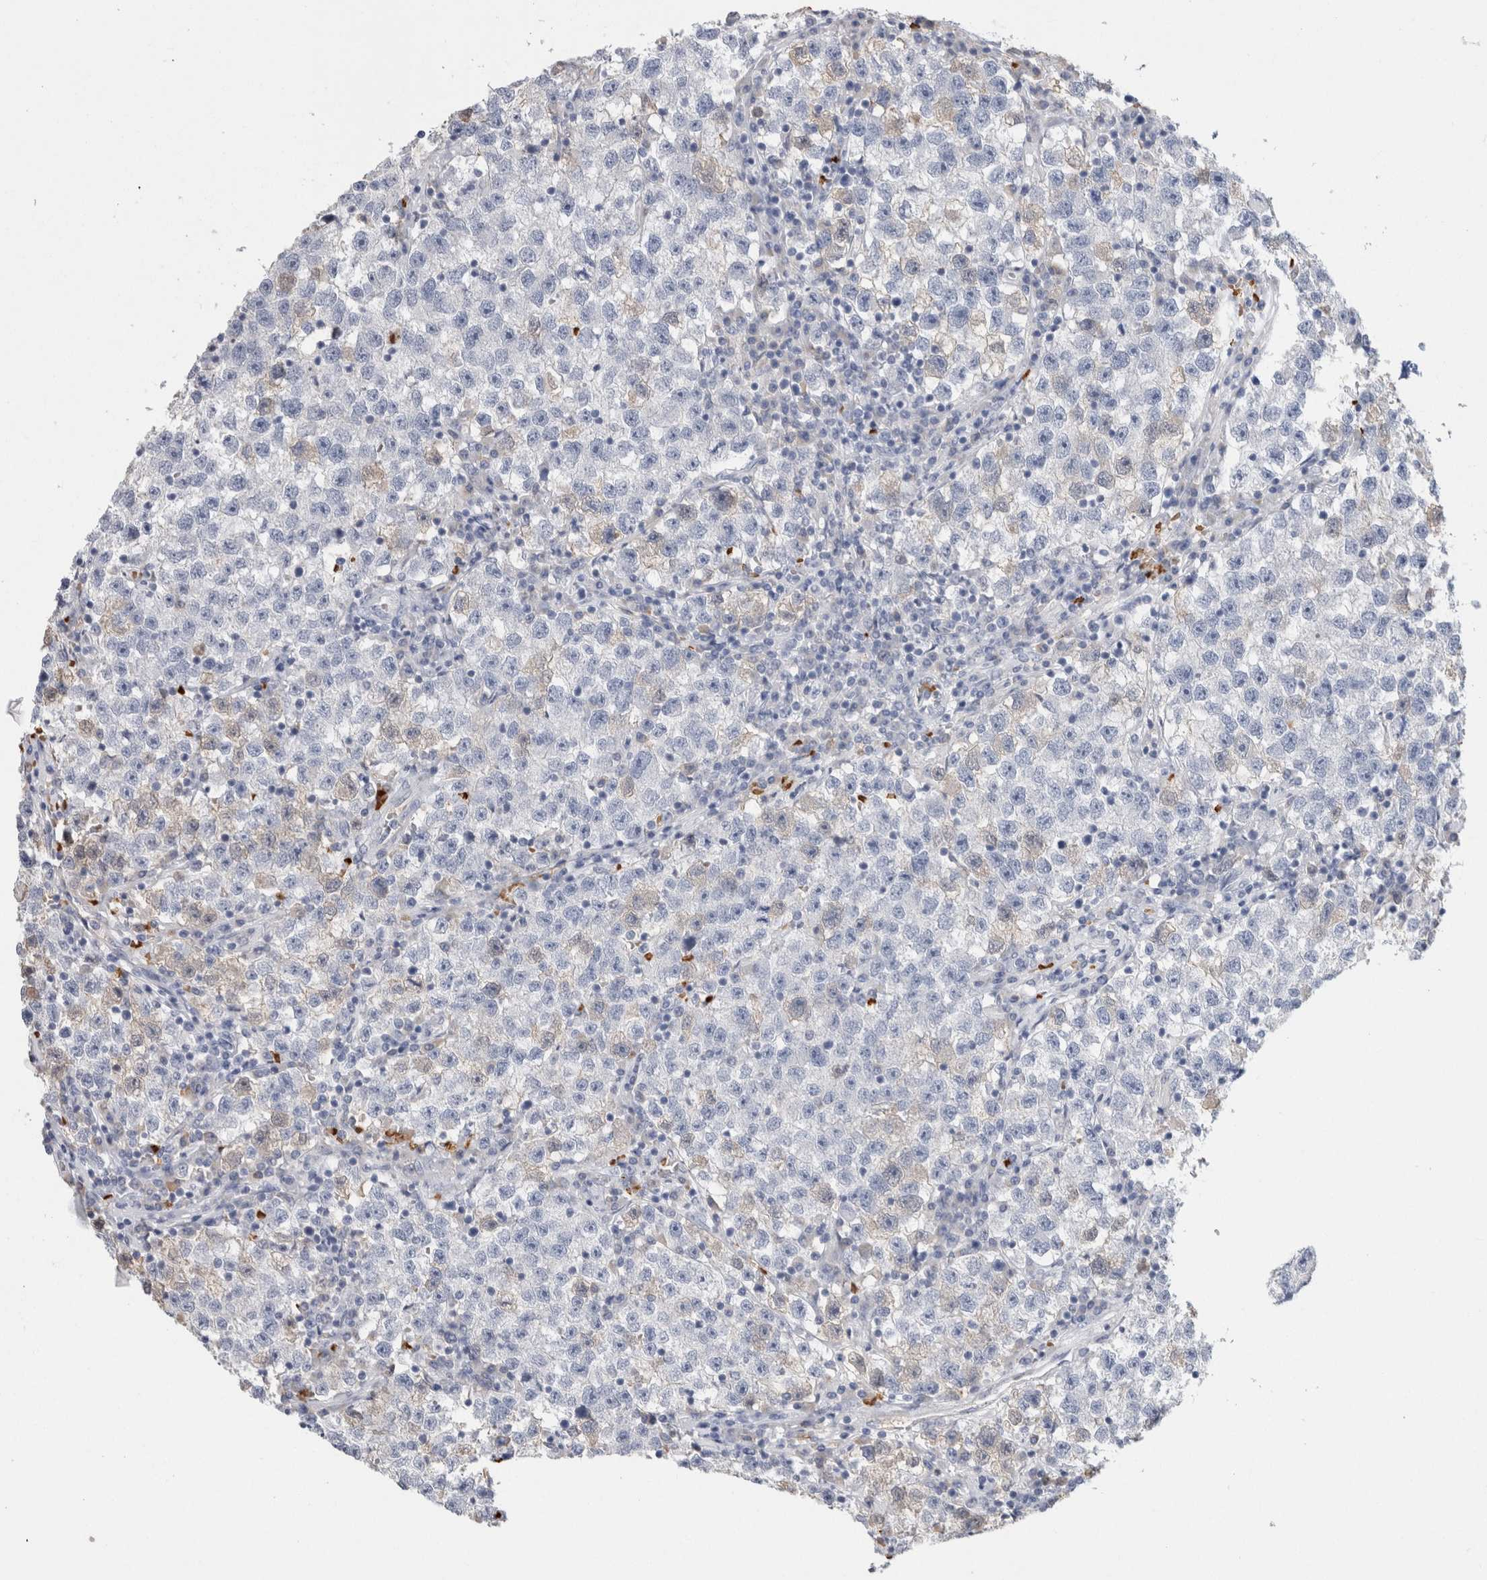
{"staining": {"intensity": "negative", "quantity": "none", "location": "none"}, "tissue": "testis cancer", "cell_type": "Tumor cells", "image_type": "cancer", "snomed": [{"axis": "morphology", "description": "Seminoma, NOS"}, {"axis": "topography", "description": "Testis"}], "caption": "The immunohistochemistry image has no significant staining in tumor cells of testis cancer (seminoma) tissue. (Stains: DAB (3,3'-diaminobenzidine) IHC with hematoxylin counter stain, Microscopy: brightfield microscopy at high magnification).", "gene": "CA1", "patient": {"sex": "male", "age": 22}}